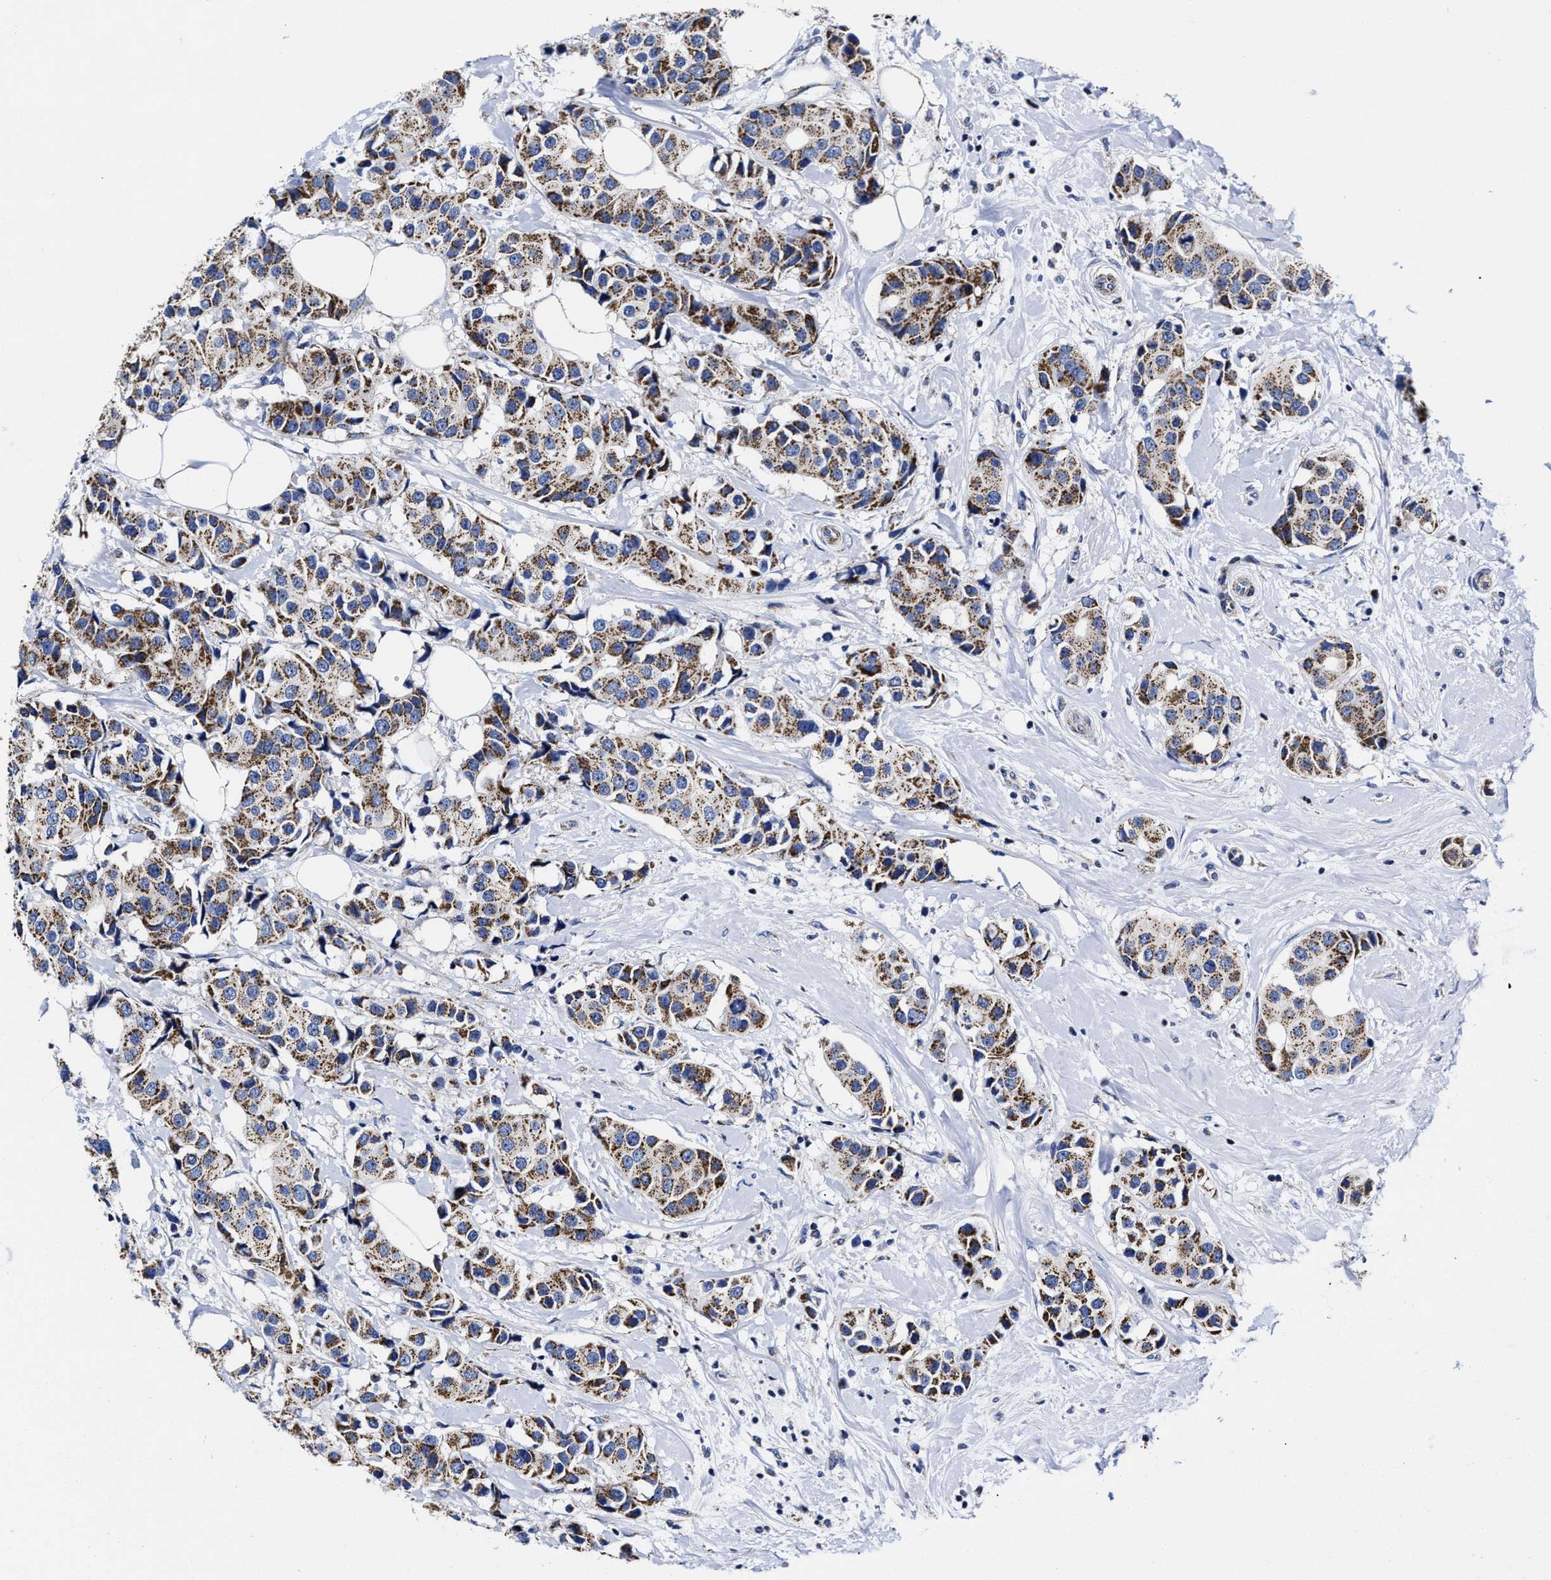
{"staining": {"intensity": "moderate", "quantity": ">75%", "location": "cytoplasmic/membranous"}, "tissue": "breast cancer", "cell_type": "Tumor cells", "image_type": "cancer", "snomed": [{"axis": "morphology", "description": "Normal tissue, NOS"}, {"axis": "morphology", "description": "Duct carcinoma"}, {"axis": "topography", "description": "Breast"}], "caption": "Immunohistochemical staining of human breast cancer (infiltrating ductal carcinoma) demonstrates moderate cytoplasmic/membranous protein expression in about >75% of tumor cells.", "gene": "HINT2", "patient": {"sex": "female", "age": 39}}